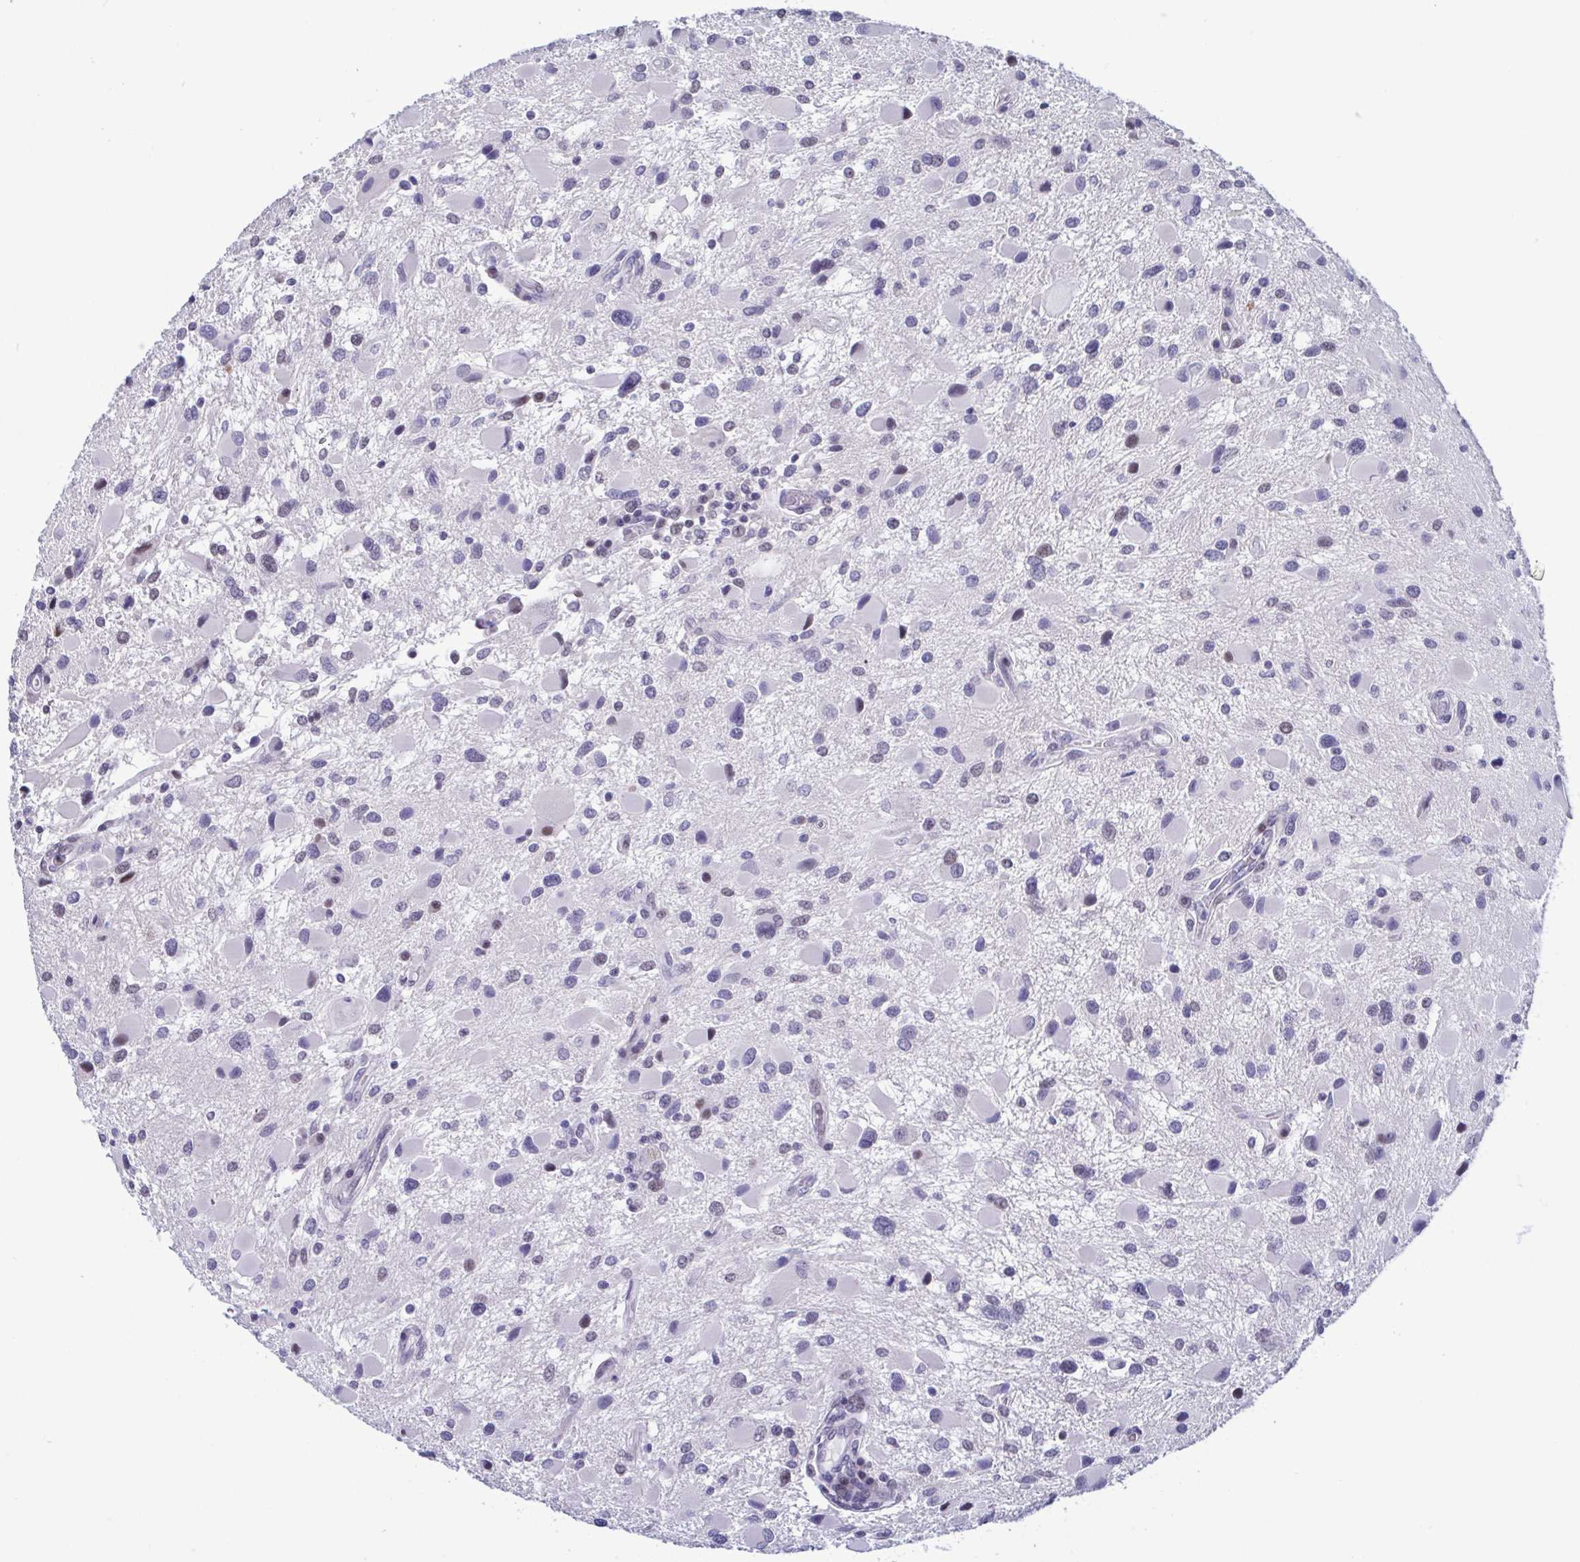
{"staining": {"intensity": "weak", "quantity": "<25%", "location": "nuclear"}, "tissue": "glioma", "cell_type": "Tumor cells", "image_type": "cancer", "snomed": [{"axis": "morphology", "description": "Glioma, malignant, Low grade"}, {"axis": "topography", "description": "Brain"}], "caption": "Protein analysis of malignant low-grade glioma exhibits no significant positivity in tumor cells.", "gene": "PERM1", "patient": {"sex": "female", "age": 32}}